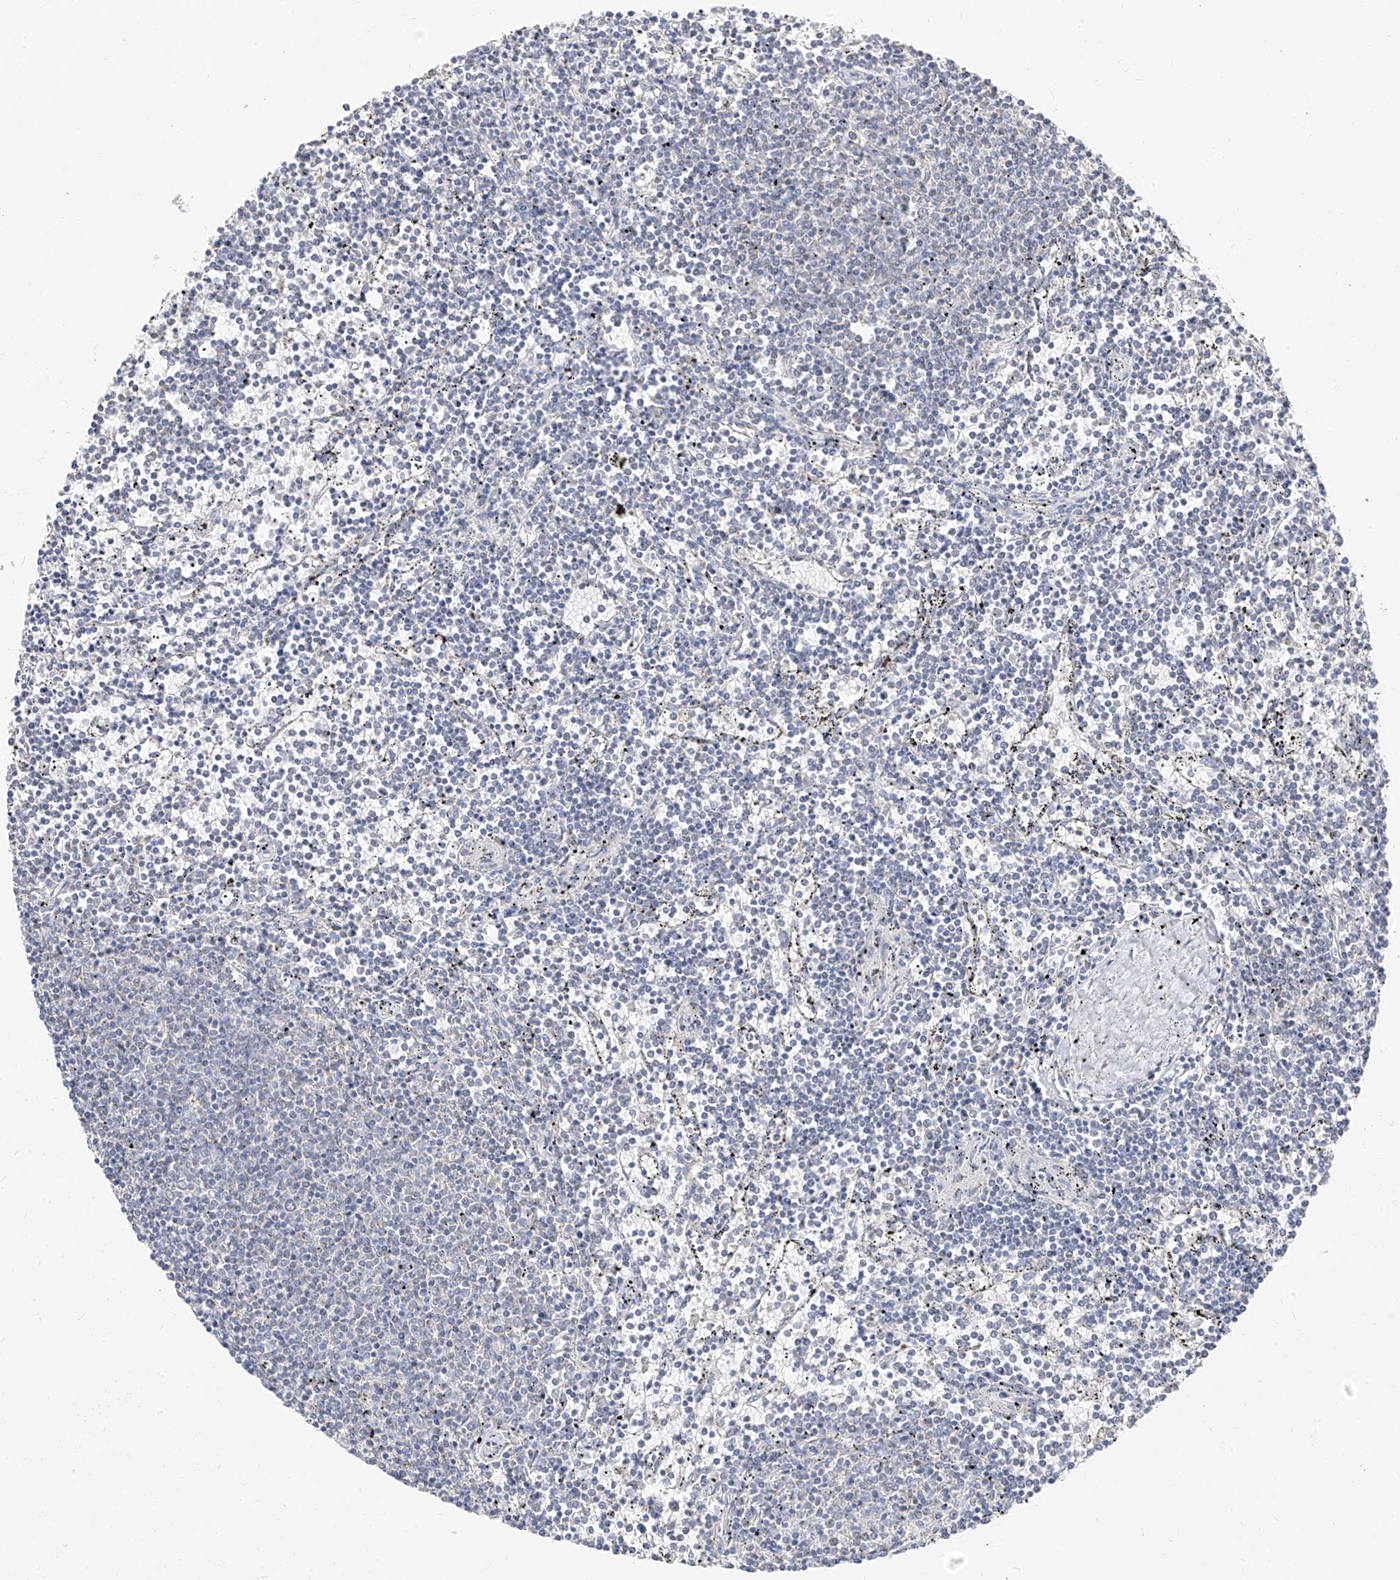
{"staining": {"intensity": "negative", "quantity": "none", "location": "none"}, "tissue": "lymphoma", "cell_type": "Tumor cells", "image_type": "cancer", "snomed": [{"axis": "morphology", "description": "Malignant lymphoma, non-Hodgkin's type, Low grade"}, {"axis": "topography", "description": "Spleen"}], "caption": "The IHC image has no significant expression in tumor cells of lymphoma tissue.", "gene": "RASA2", "patient": {"sex": "female", "age": 50}}